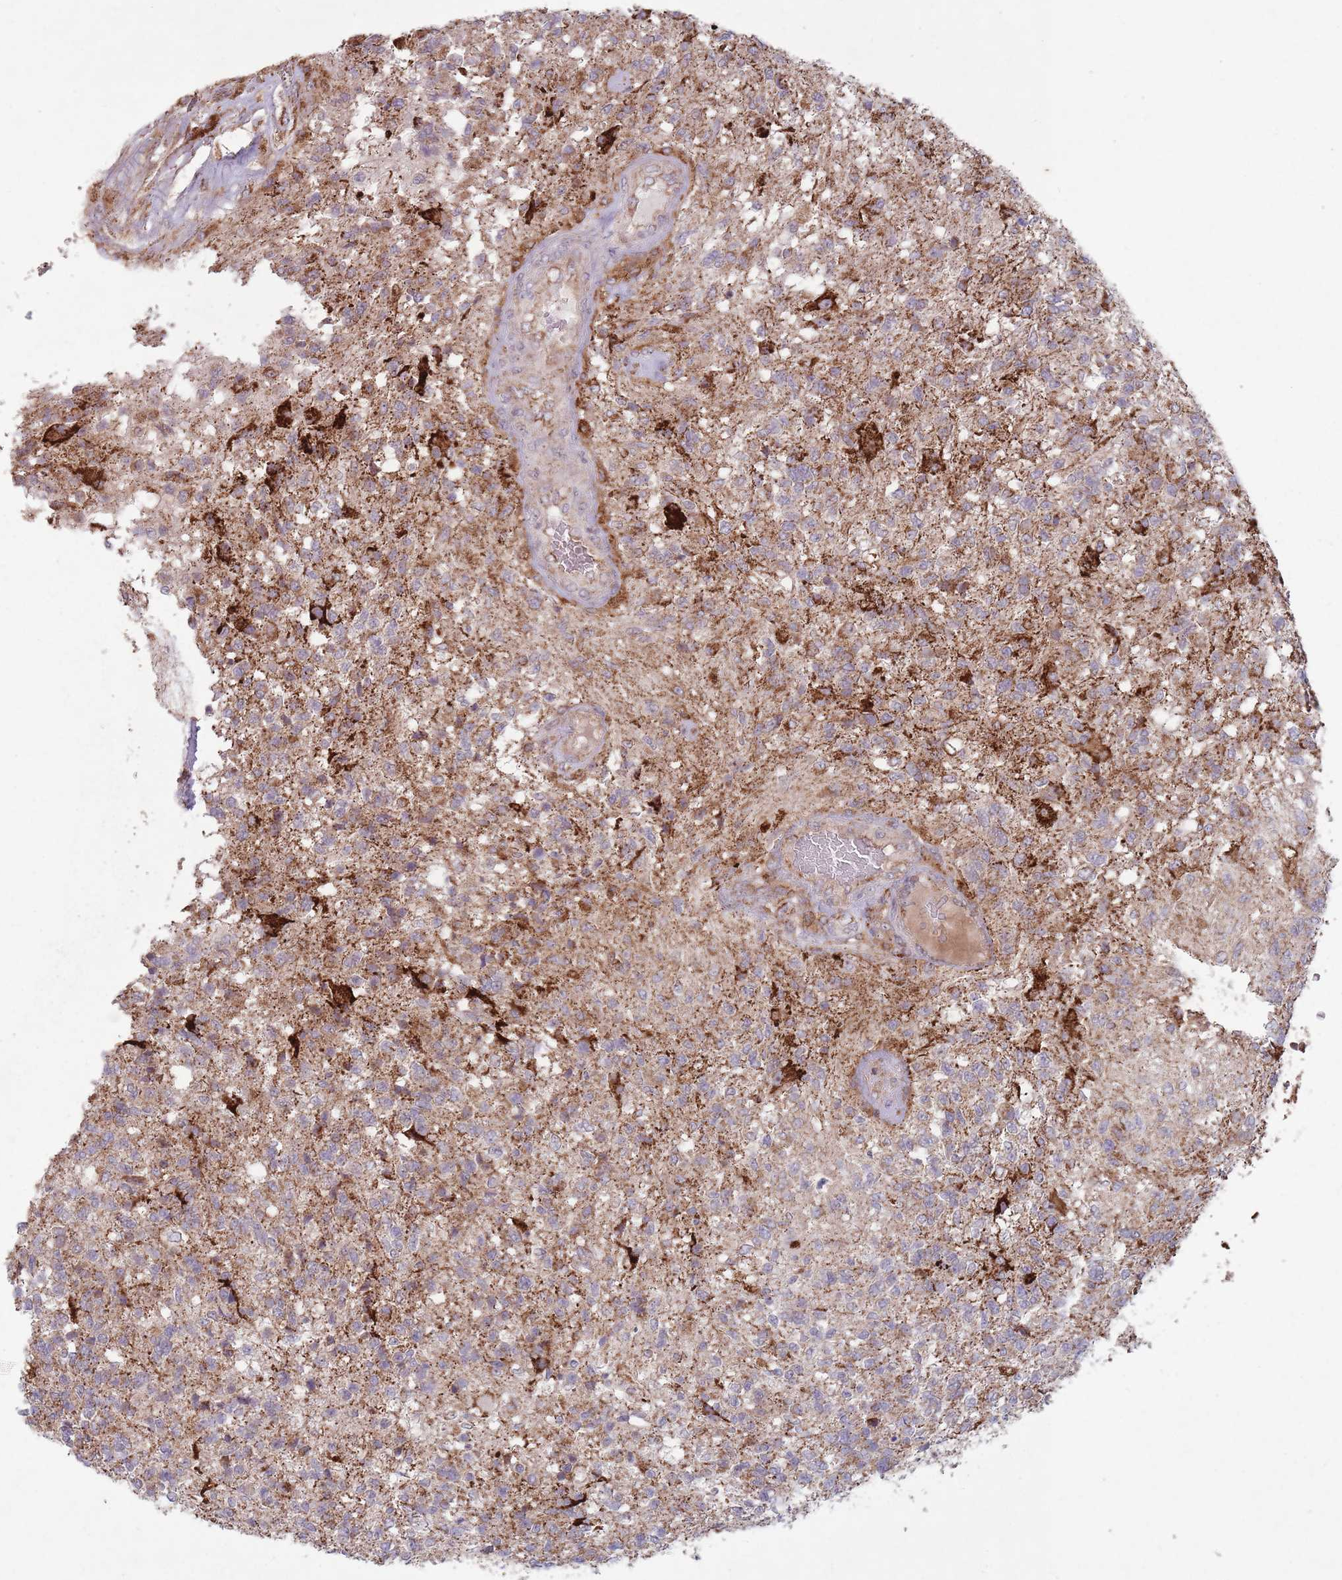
{"staining": {"intensity": "strong", "quantity": "25%-75%", "location": "cytoplasmic/membranous"}, "tissue": "glioma", "cell_type": "Tumor cells", "image_type": "cancer", "snomed": [{"axis": "morphology", "description": "Glioma, malignant, High grade"}, {"axis": "topography", "description": "Brain"}], "caption": "Malignant glioma (high-grade) stained for a protein (brown) demonstrates strong cytoplasmic/membranous positive staining in about 25%-75% of tumor cells.", "gene": "OR10Q1", "patient": {"sex": "male", "age": 56}}